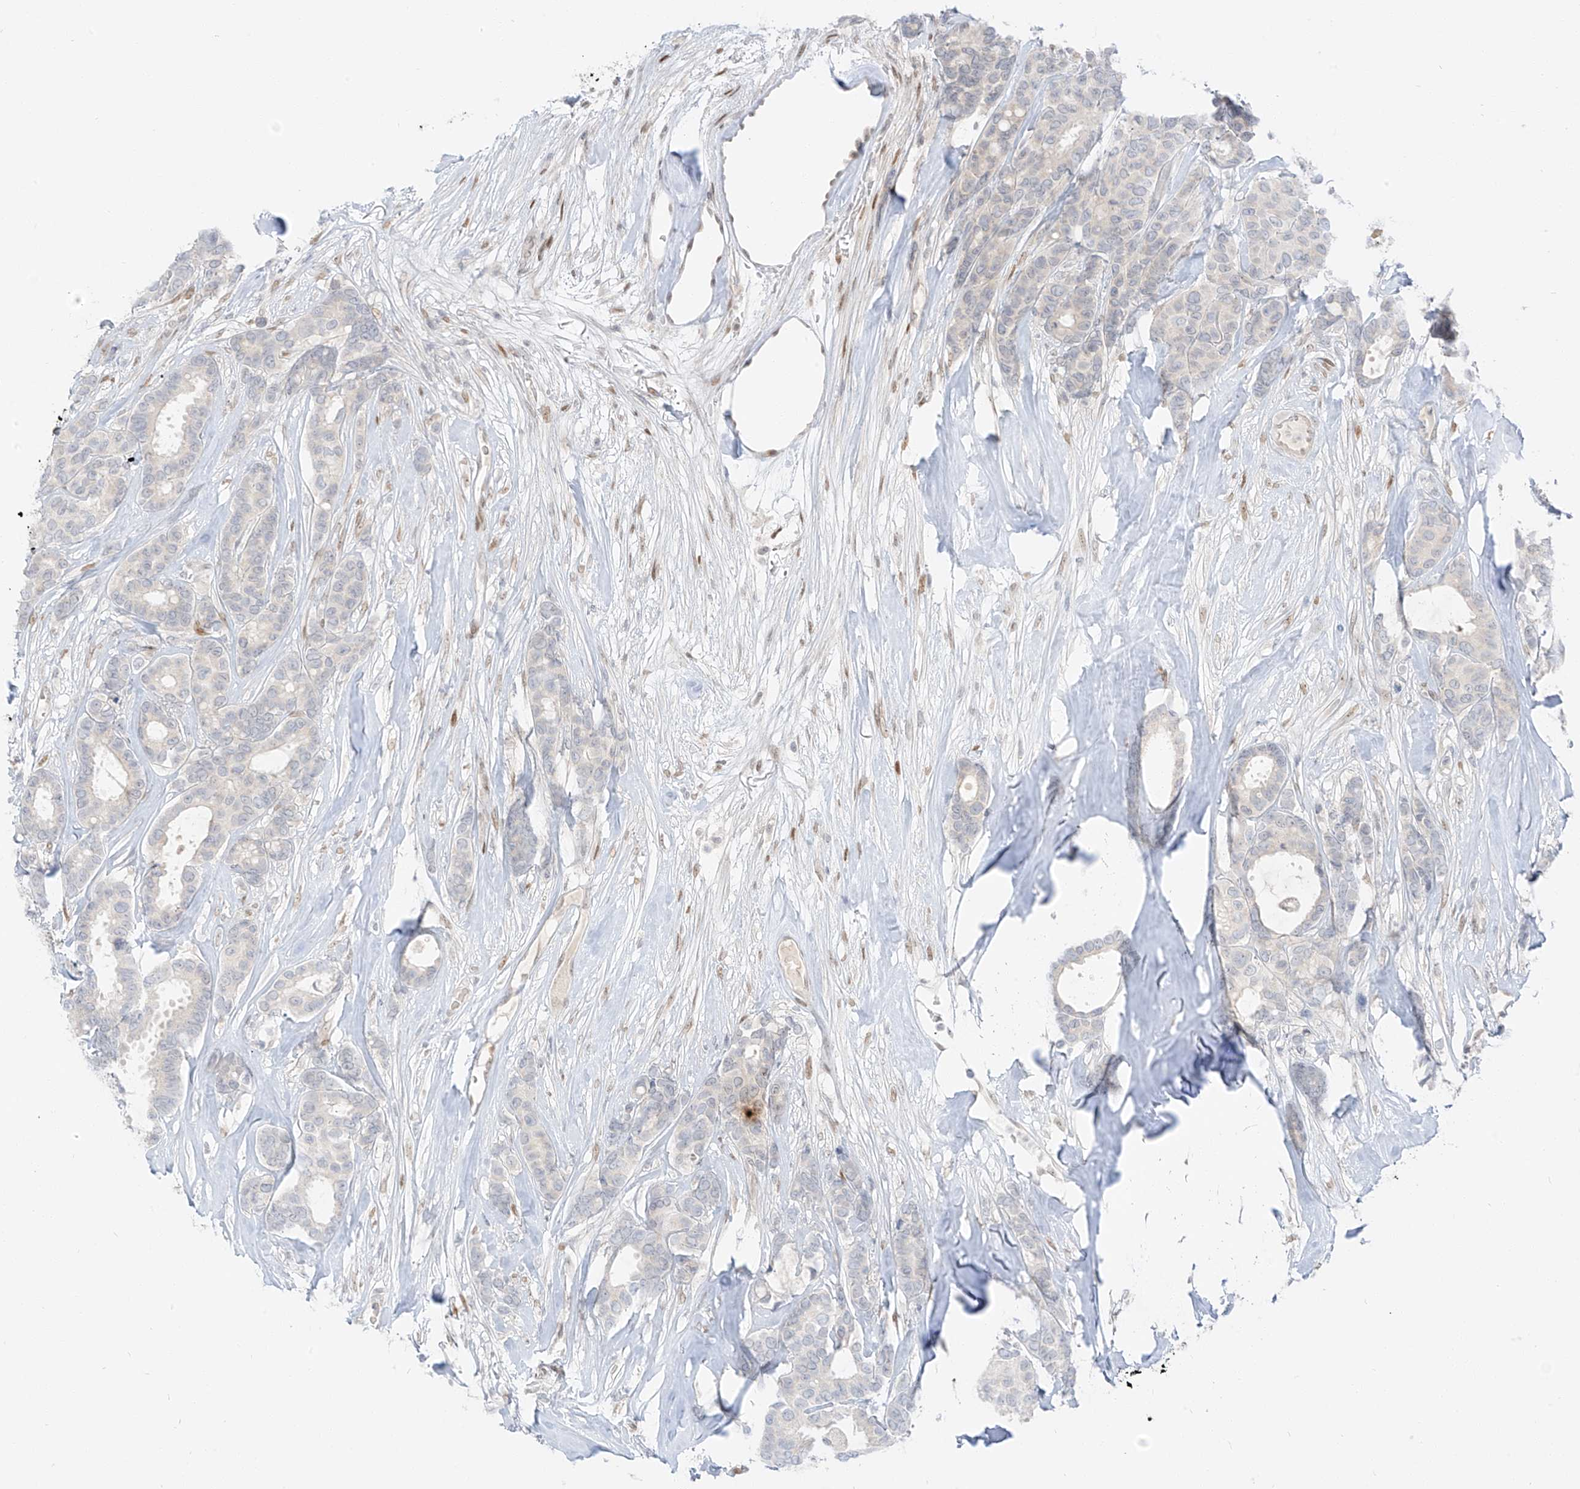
{"staining": {"intensity": "negative", "quantity": "none", "location": "none"}, "tissue": "breast cancer", "cell_type": "Tumor cells", "image_type": "cancer", "snomed": [{"axis": "morphology", "description": "Duct carcinoma"}, {"axis": "topography", "description": "Breast"}], "caption": "High magnification brightfield microscopy of breast infiltrating ductal carcinoma stained with DAB (brown) and counterstained with hematoxylin (blue): tumor cells show no significant staining.", "gene": "ZNF774", "patient": {"sex": "female", "age": 87}}